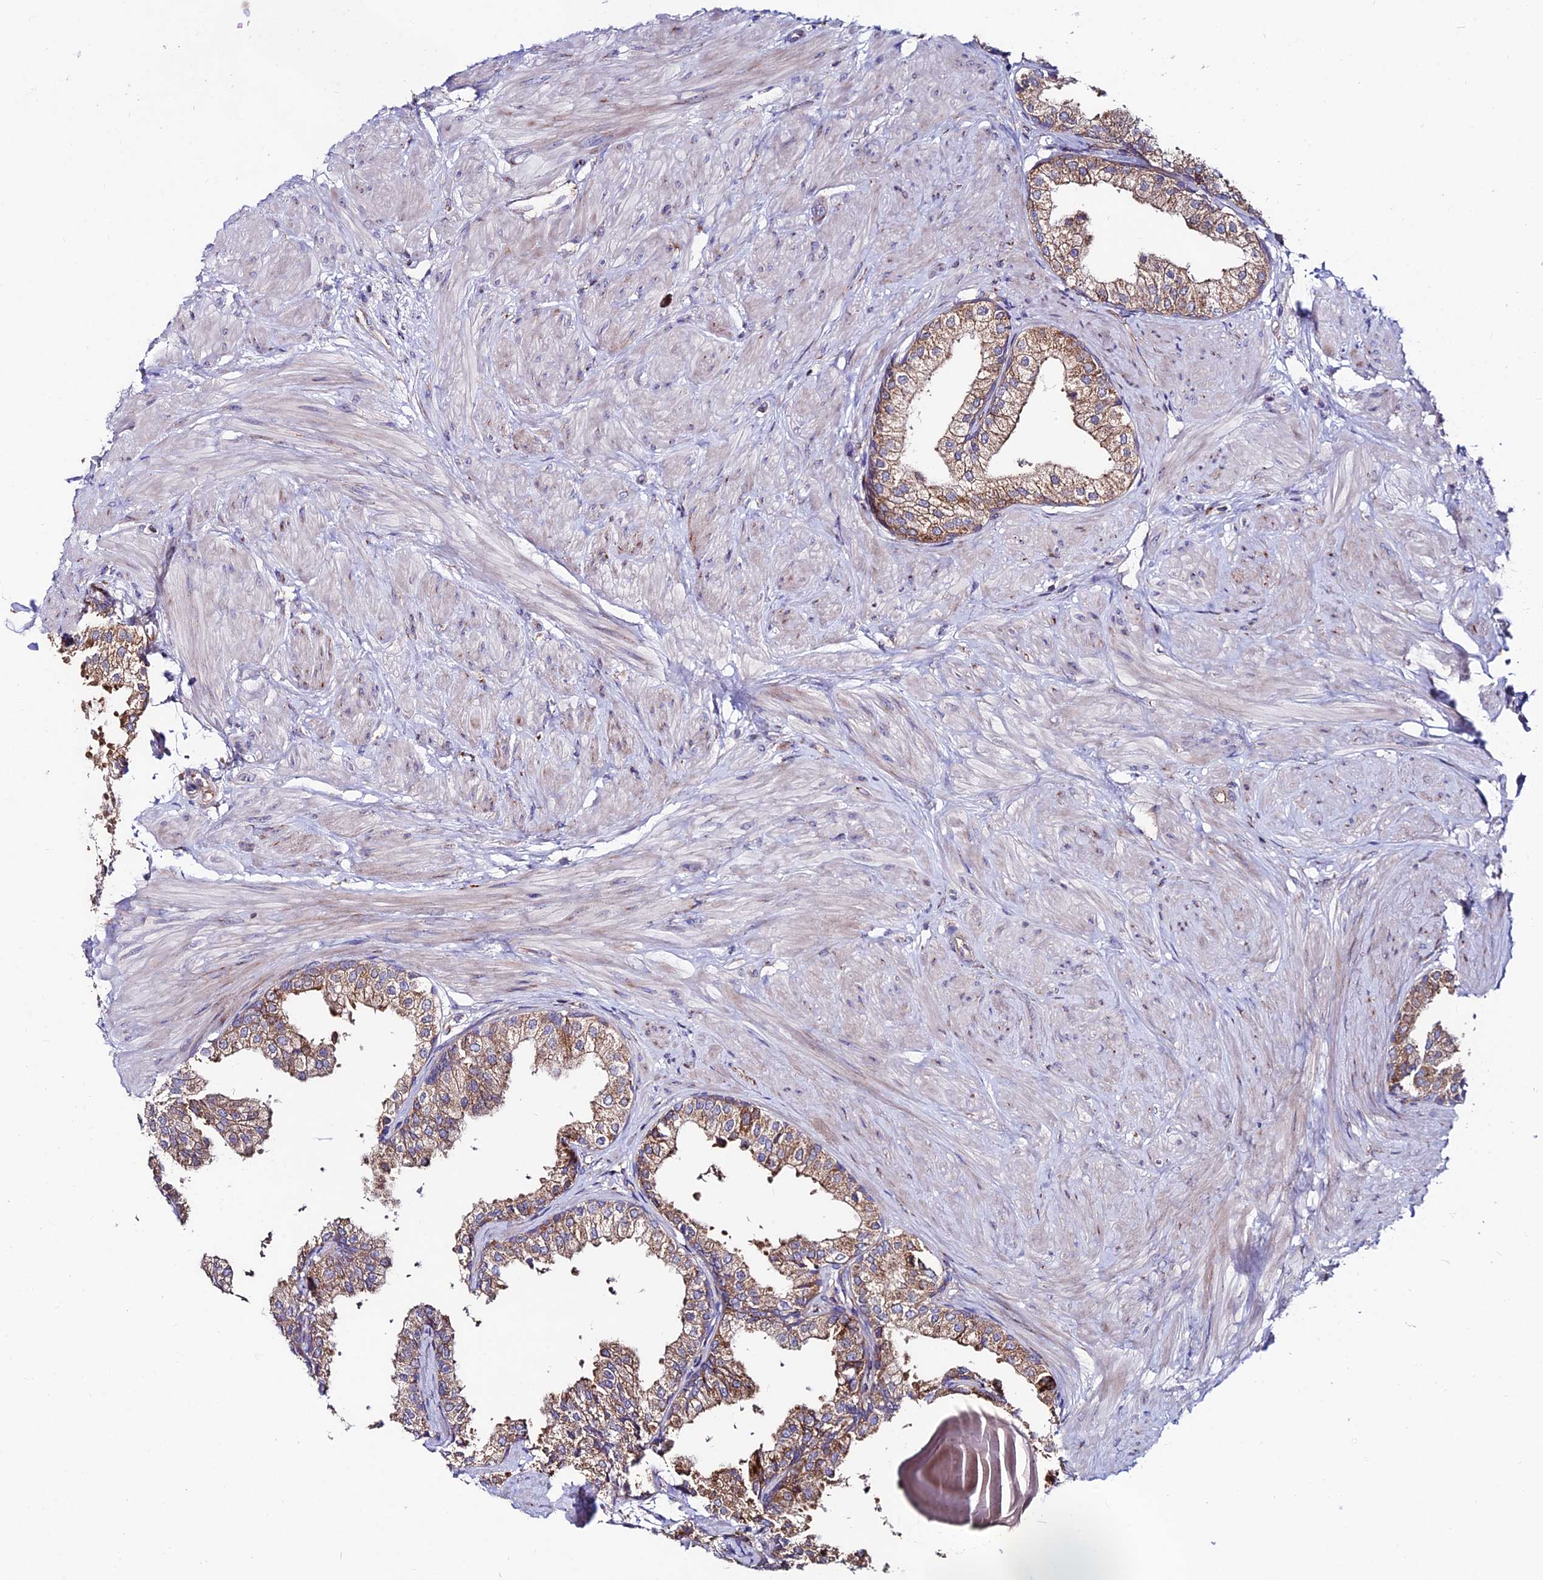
{"staining": {"intensity": "moderate", "quantity": ">75%", "location": "cytoplasmic/membranous"}, "tissue": "prostate", "cell_type": "Glandular cells", "image_type": "normal", "snomed": [{"axis": "morphology", "description": "Normal tissue, NOS"}, {"axis": "topography", "description": "Prostate"}], "caption": "Normal prostate demonstrates moderate cytoplasmic/membranous positivity in about >75% of glandular cells, visualized by immunohistochemistry.", "gene": "EIF3K", "patient": {"sex": "male", "age": 48}}